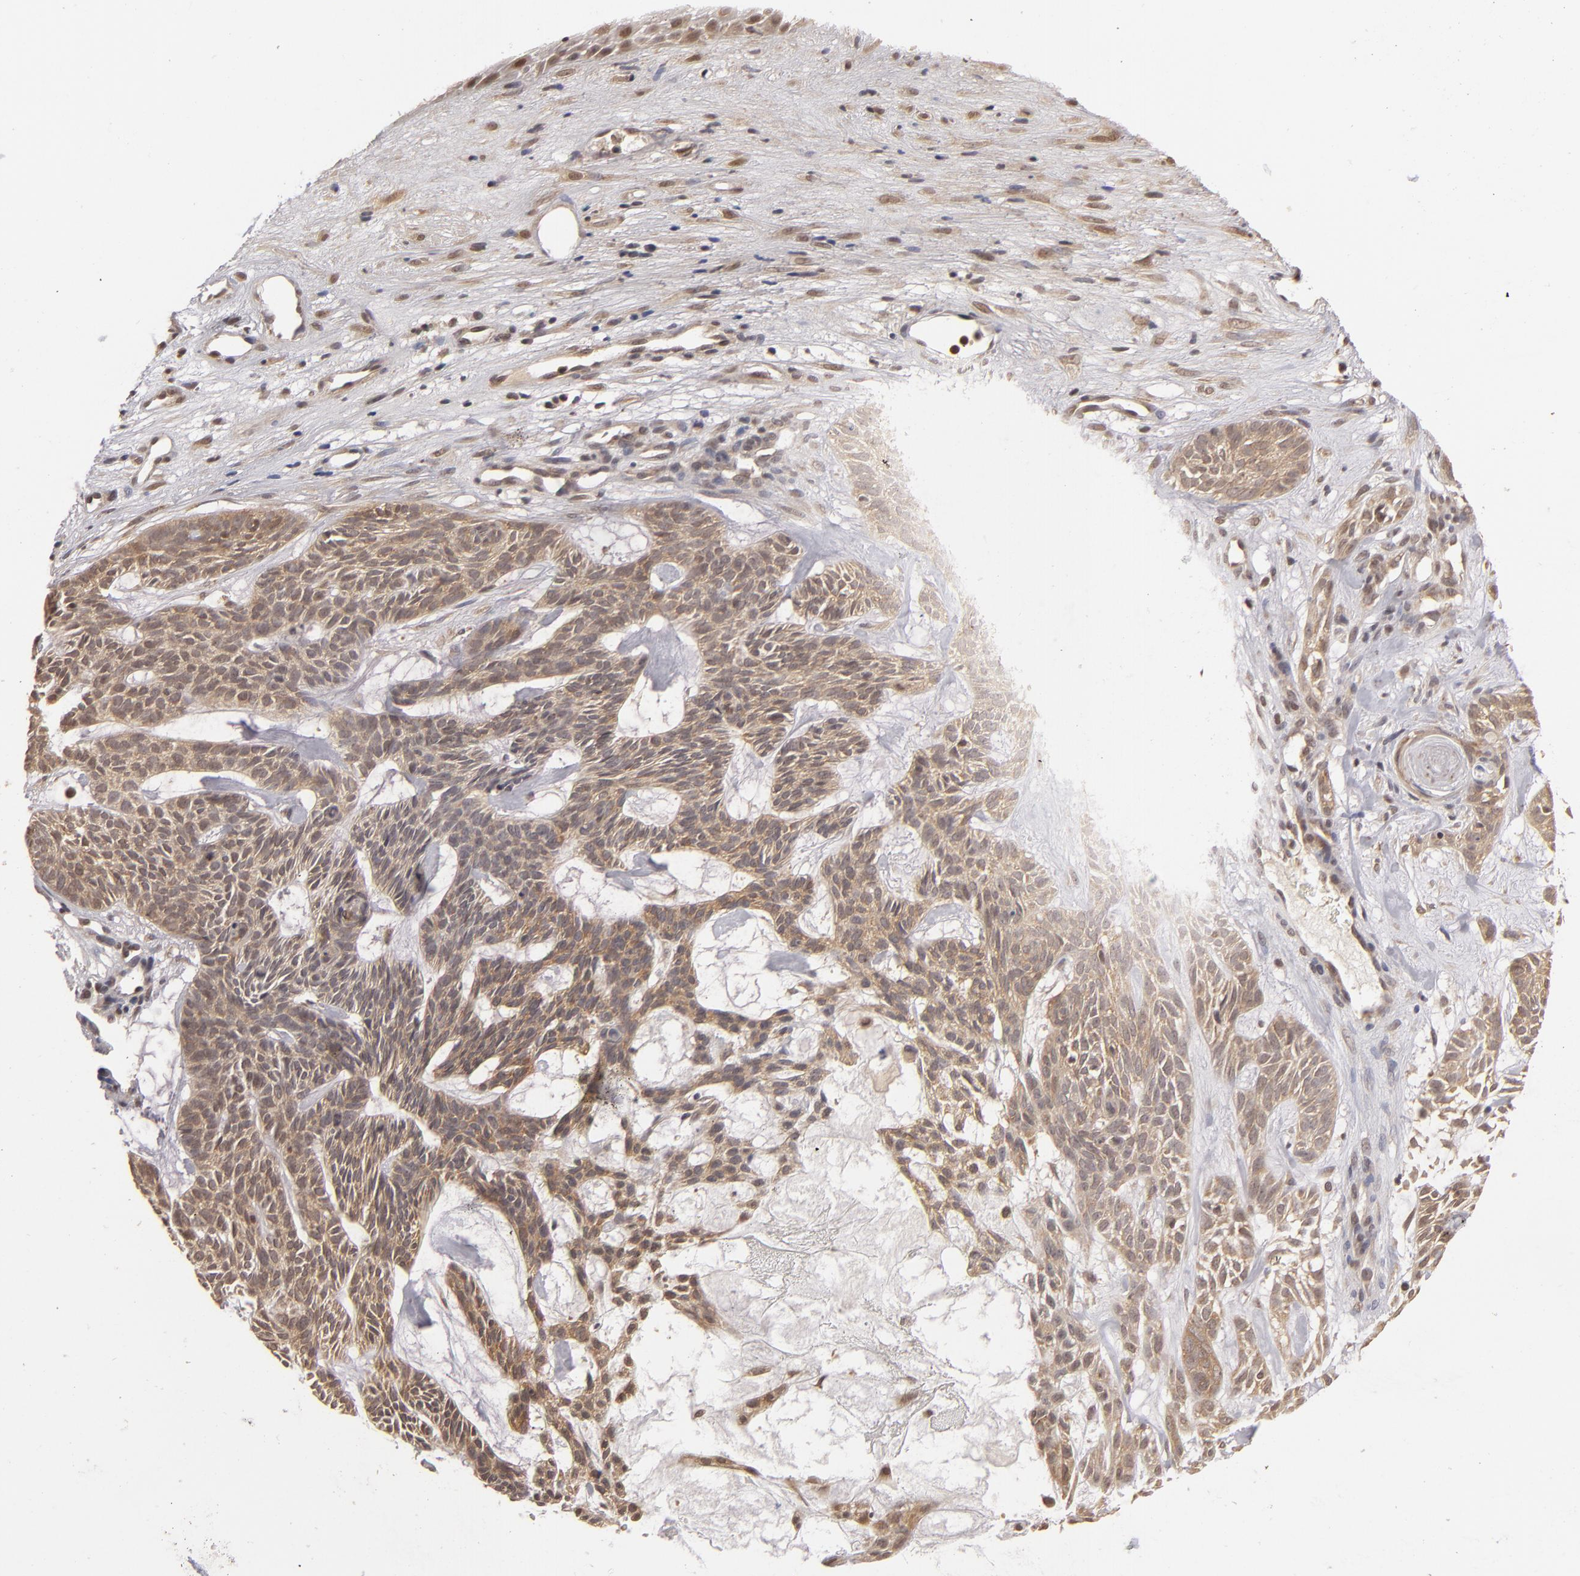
{"staining": {"intensity": "moderate", "quantity": ">75%", "location": "cytoplasmic/membranous"}, "tissue": "skin cancer", "cell_type": "Tumor cells", "image_type": "cancer", "snomed": [{"axis": "morphology", "description": "Basal cell carcinoma"}, {"axis": "topography", "description": "Skin"}], "caption": "Immunohistochemistry image of human basal cell carcinoma (skin) stained for a protein (brown), which exhibits medium levels of moderate cytoplasmic/membranous expression in about >75% of tumor cells.", "gene": "MAPK3", "patient": {"sex": "male", "age": 75}}